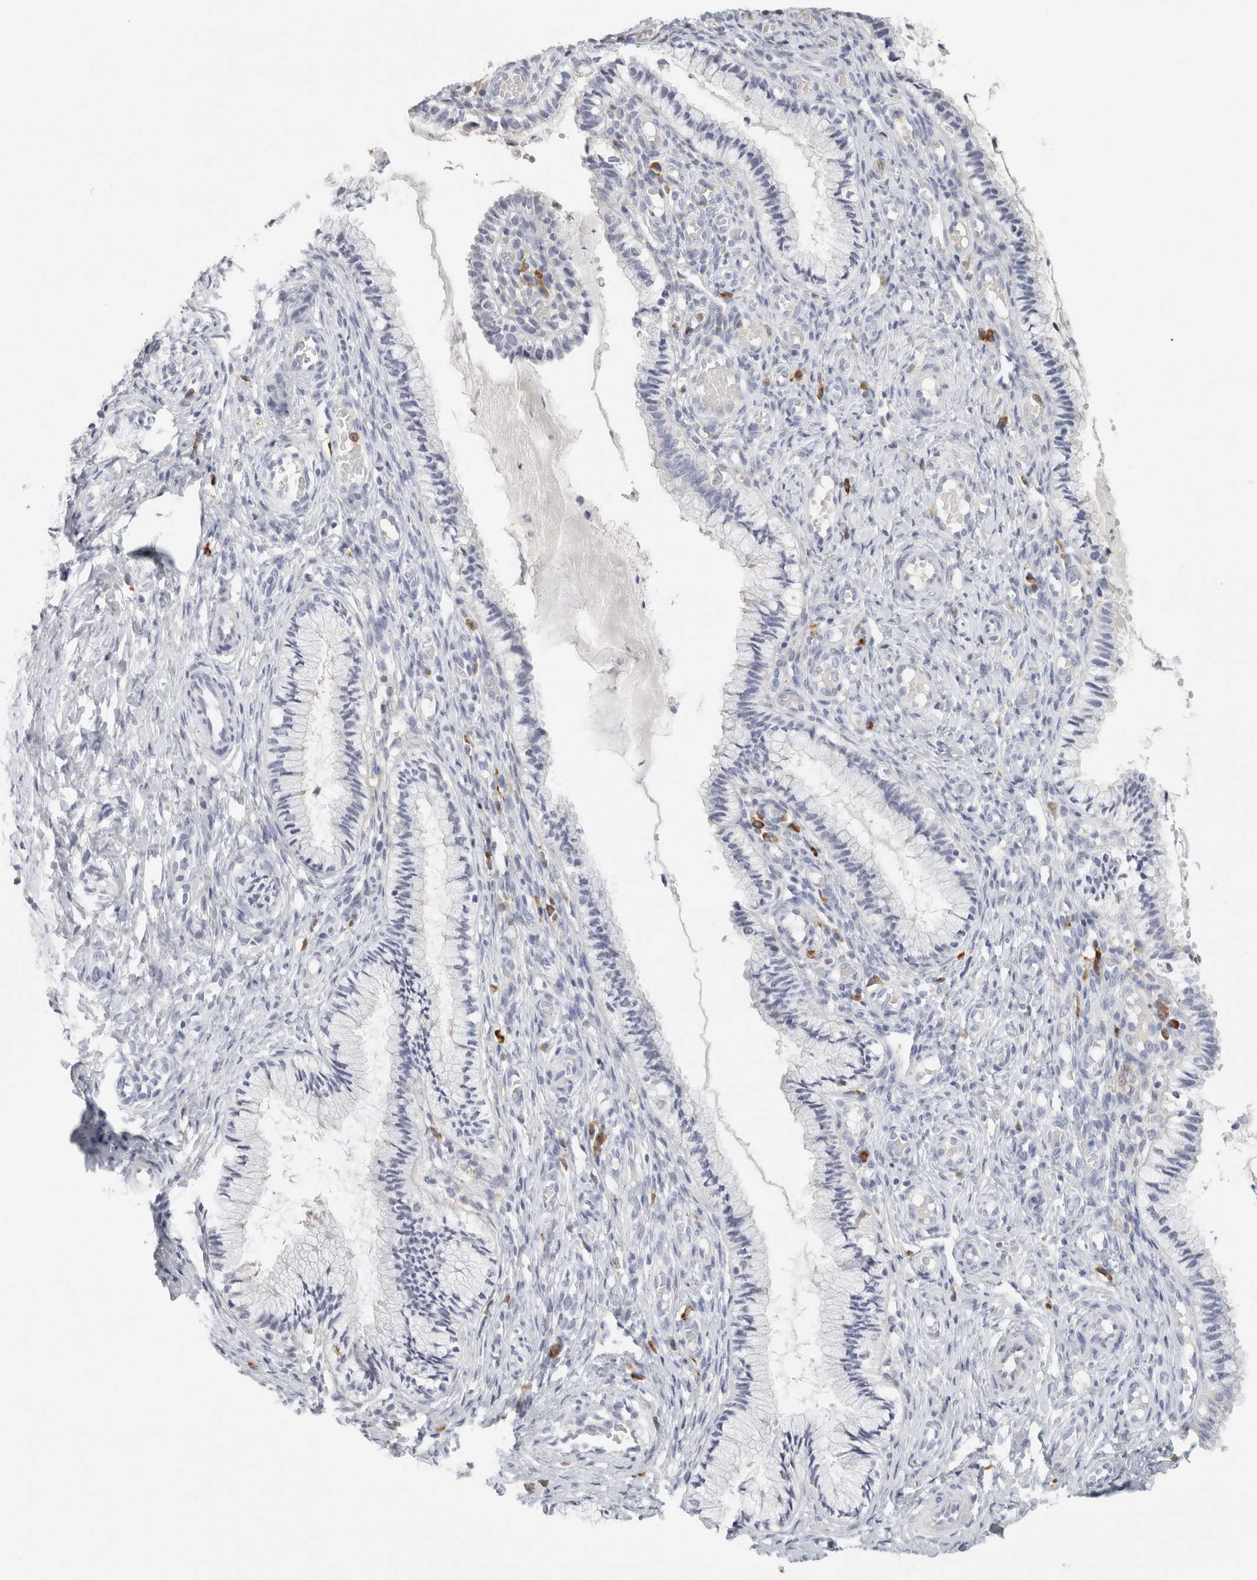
{"staining": {"intensity": "negative", "quantity": "none", "location": "none"}, "tissue": "cervix", "cell_type": "Glandular cells", "image_type": "normal", "snomed": [{"axis": "morphology", "description": "Normal tissue, NOS"}, {"axis": "topography", "description": "Cervix"}], "caption": "The image reveals no significant expression in glandular cells of cervix. (DAB (3,3'-diaminobenzidine) IHC with hematoxylin counter stain).", "gene": "FGL2", "patient": {"sex": "female", "age": 27}}